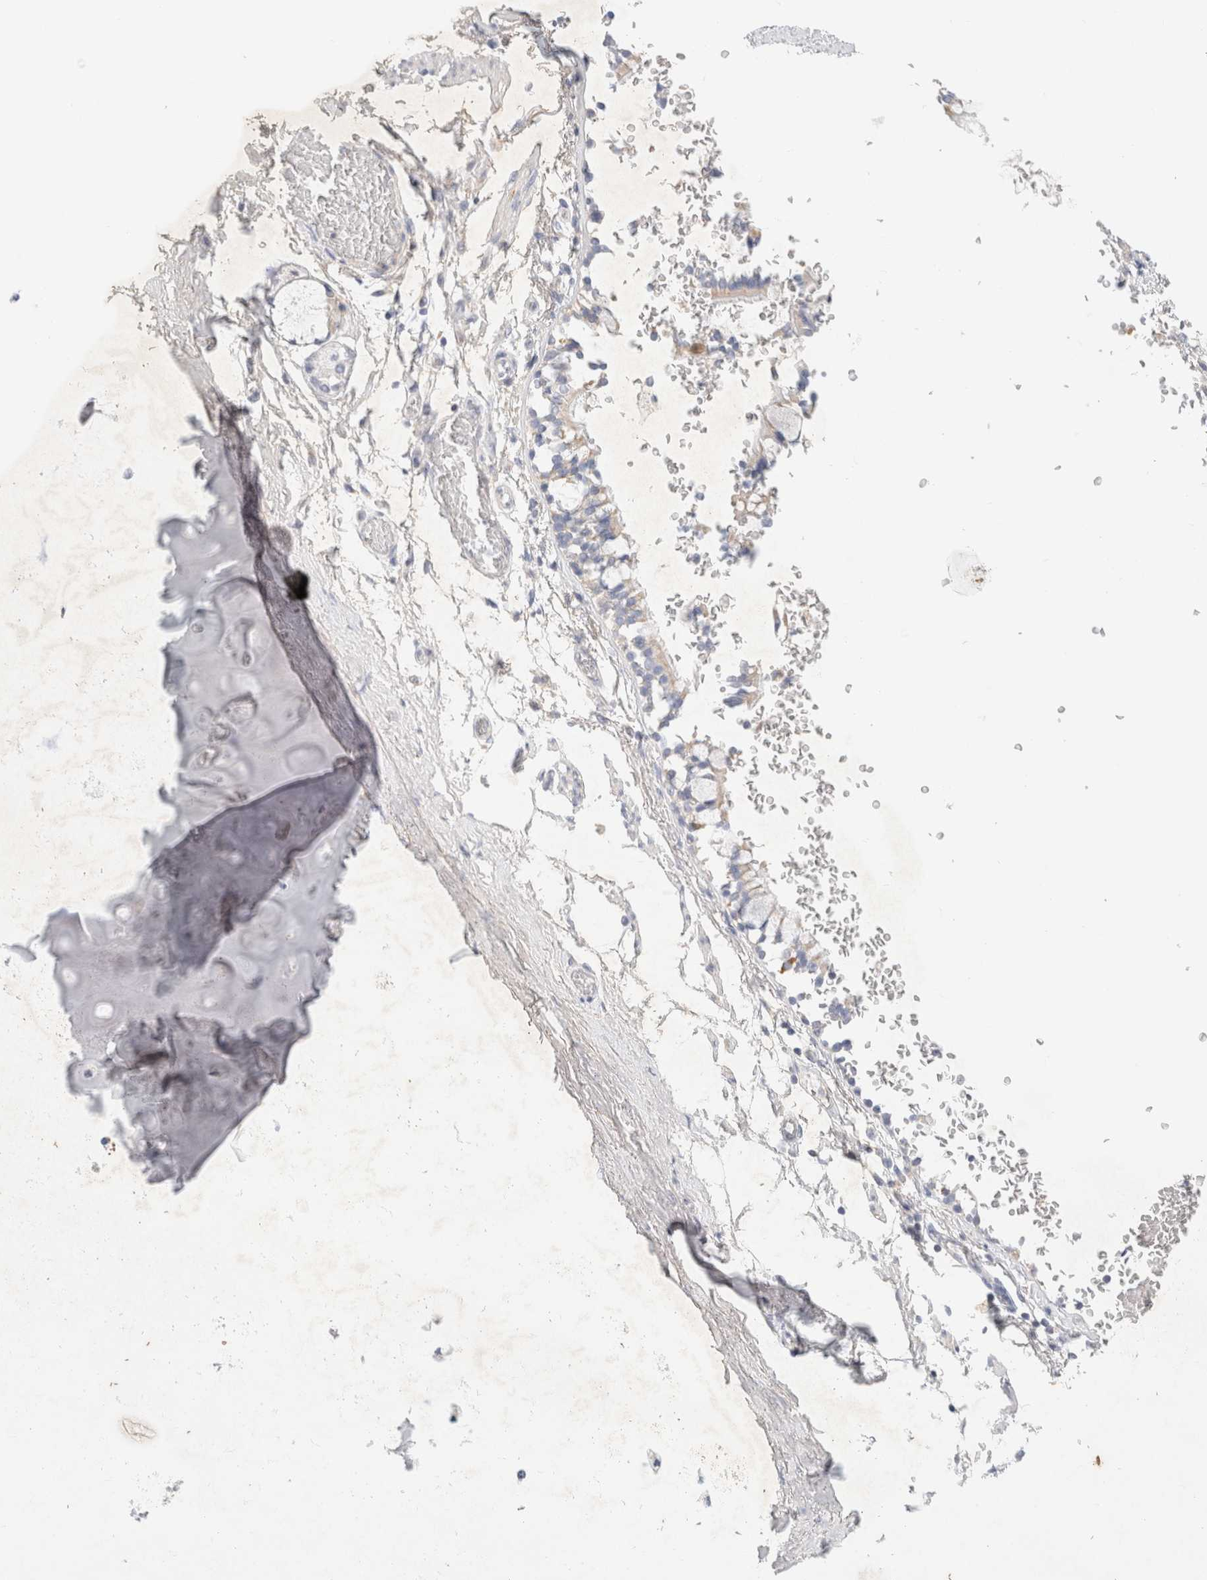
{"staining": {"intensity": "negative", "quantity": "none", "location": "none"}, "tissue": "adipose tissue", "cell_type": "Adipocytes", "image_type": "normal", "snomed": [{"axis": "morphology", "description": "Normal tissue, NOS"}, {"axis": "topography", "description": "Cartilage tissue"}, {"axis": "topography", "description": "Lung"}], "caption": "An immunohistochemistry (IHC) micrograph of unremarkable adipose tissue is shown. There is no staining in adipocytes of adipose tissue. (IHC, brightfield microscopy, high magnification).", "gene": "HEXD", "patient": {"sex": "female", "age": 77}}